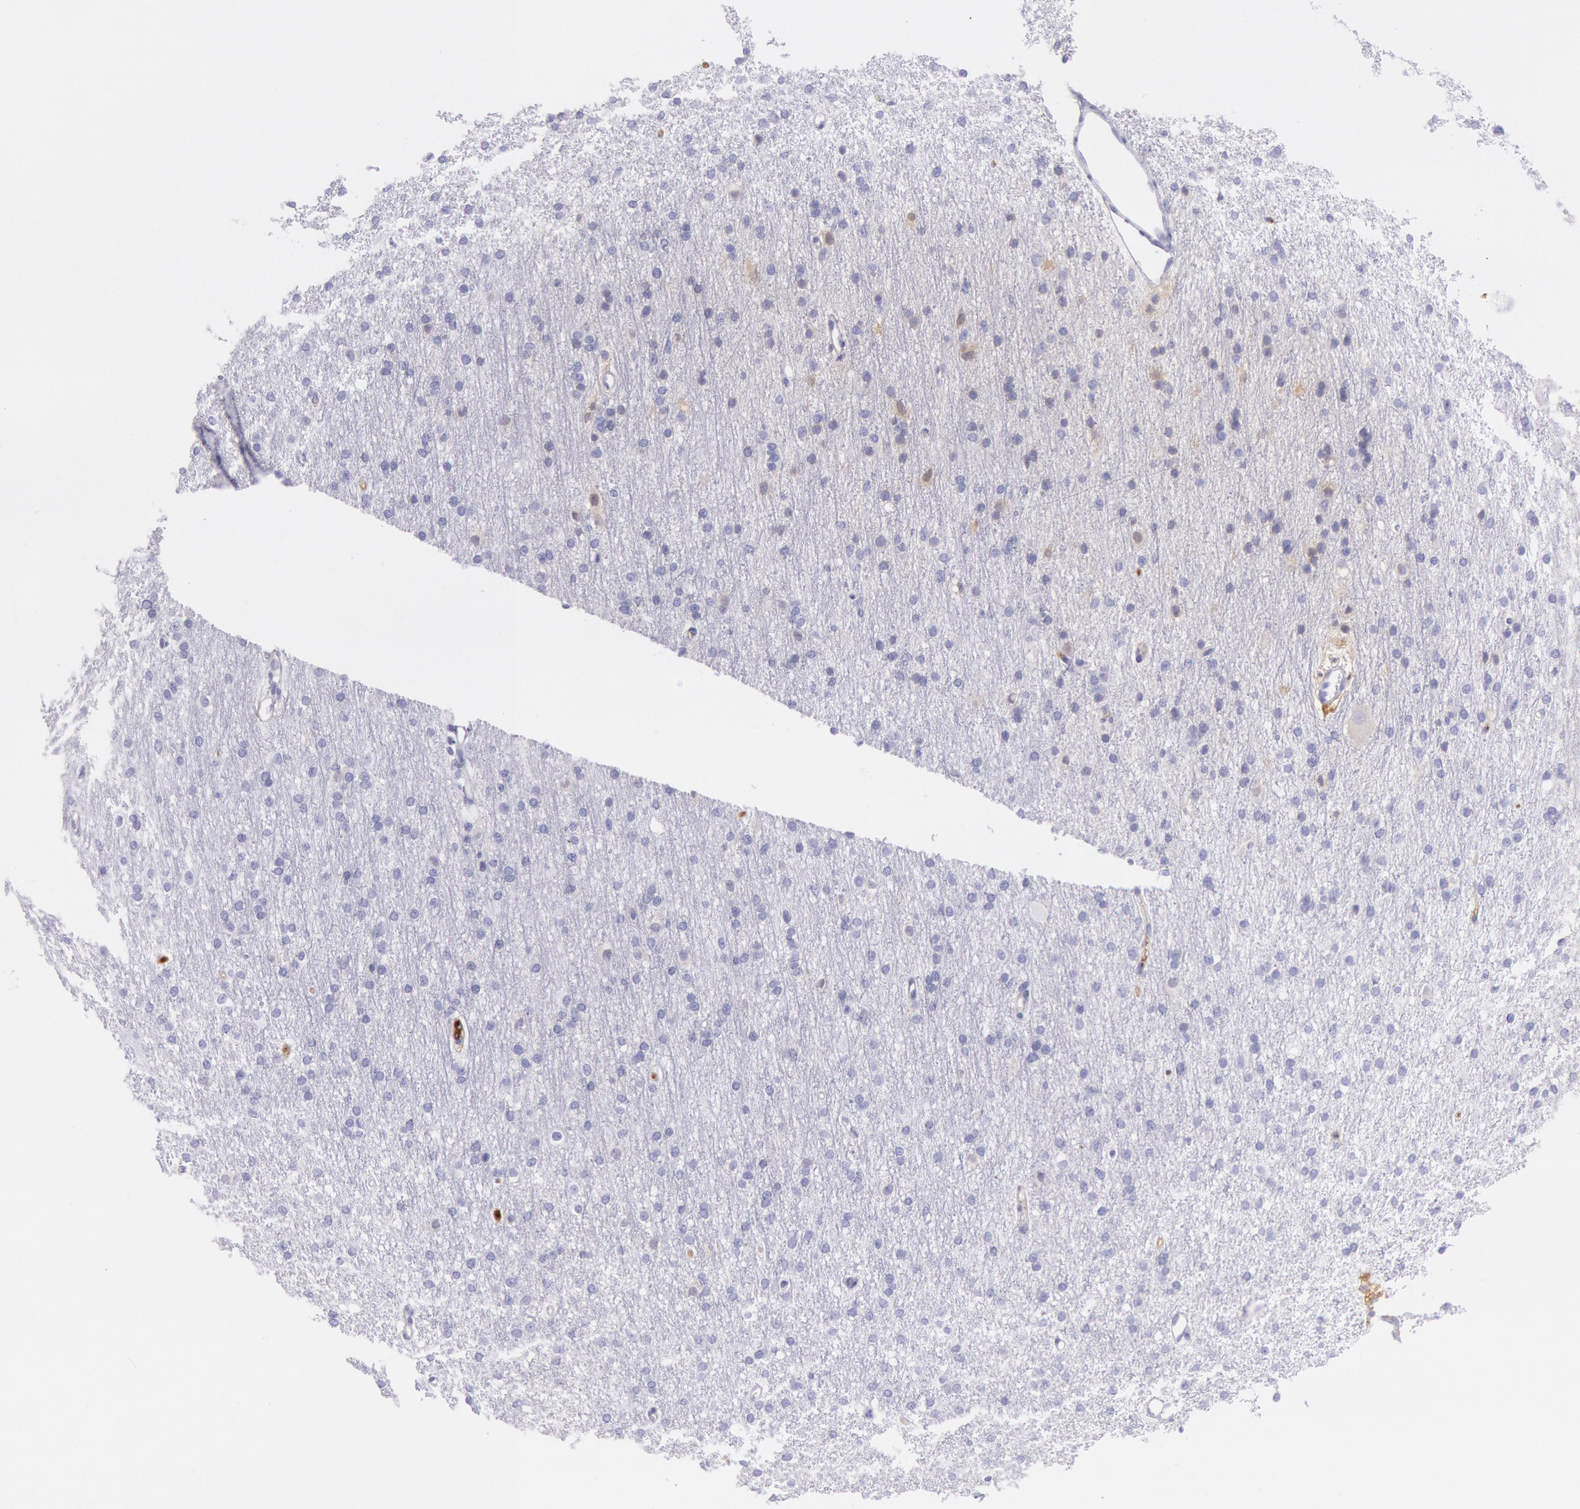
{"staining": {"intensity": "negative", "quantity": "none", "location": "none"}, "tissue": "cerebral cortex", "cell_type": "Endothelial cells", "image_type": "normal", "snomed": [{"axis": "morphology", "description": "Normal tissue, NOS"}, {"axis": "morphology", "description": "Inflammation, NOS"}, {"axis": "topography", "description": "Cerebral cortex"}], "caption": "DAB (3,3'-diaminobenzidine) immunohistochemical staining of normal human cerebral cortex shows no significant staining in endothelial cells. (DAB immunohistochemistry (IHC) visualized using brightfield microscopy, high magnification).", "gene": "IGHG1", "patient": {"sex": "male", "age": 6}}